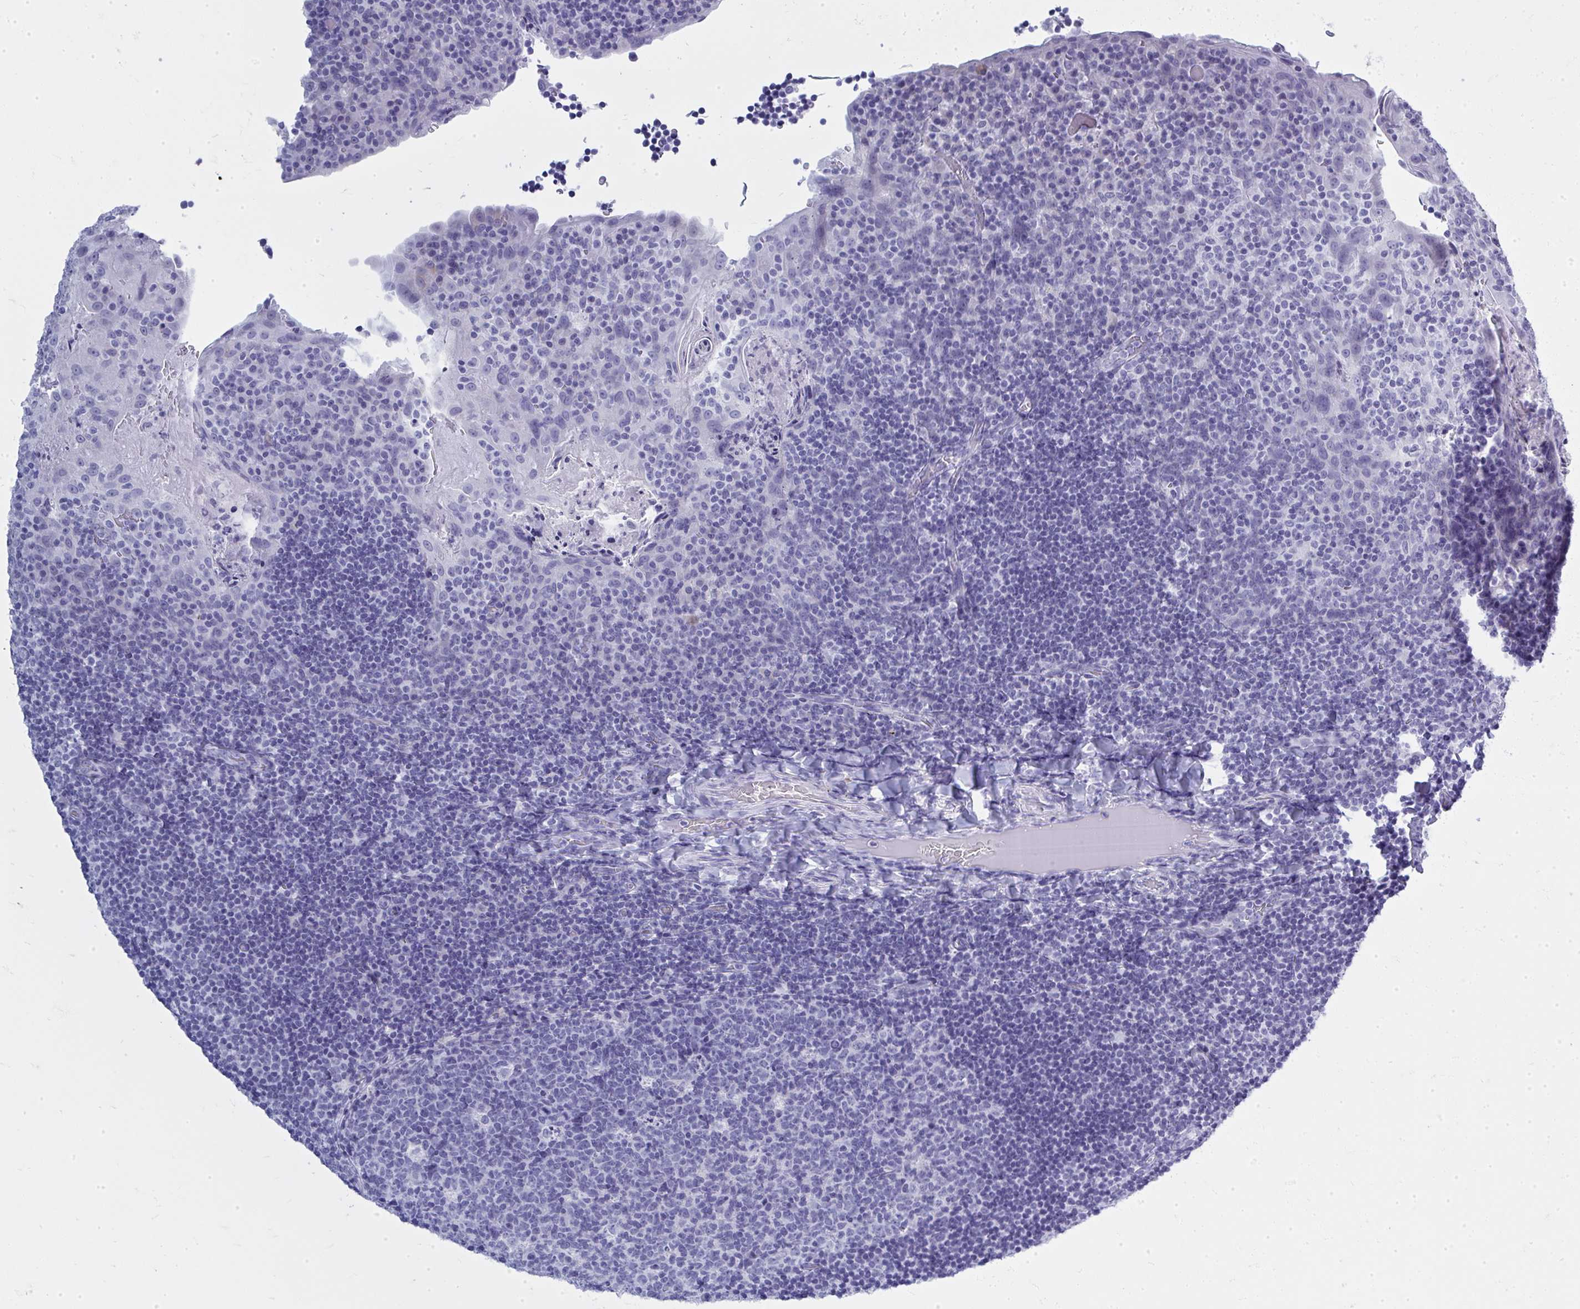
{"staining": {"intensity": "negative", "quantity": "none", "location": "none"}, "tissue": "tonsil", "cell_type": "Germinal center cells", "image_type": "normal", "snomed": [{"axis": "morphology", "description": "Normal tissue, NOS"}, {"axis": "topography", "description": "Tonsil"}], "caption": "Immunohistochemistry histopathology image of normal tonsil stained for a protein (brown), which demonstrates no positivity in germinal center cells. (DAB (3,3'-diaminobenzidine) IHC with hematoxylin counter stain).", "gene": "QDPR", "patient": {"sex": "male", "age": 17}}